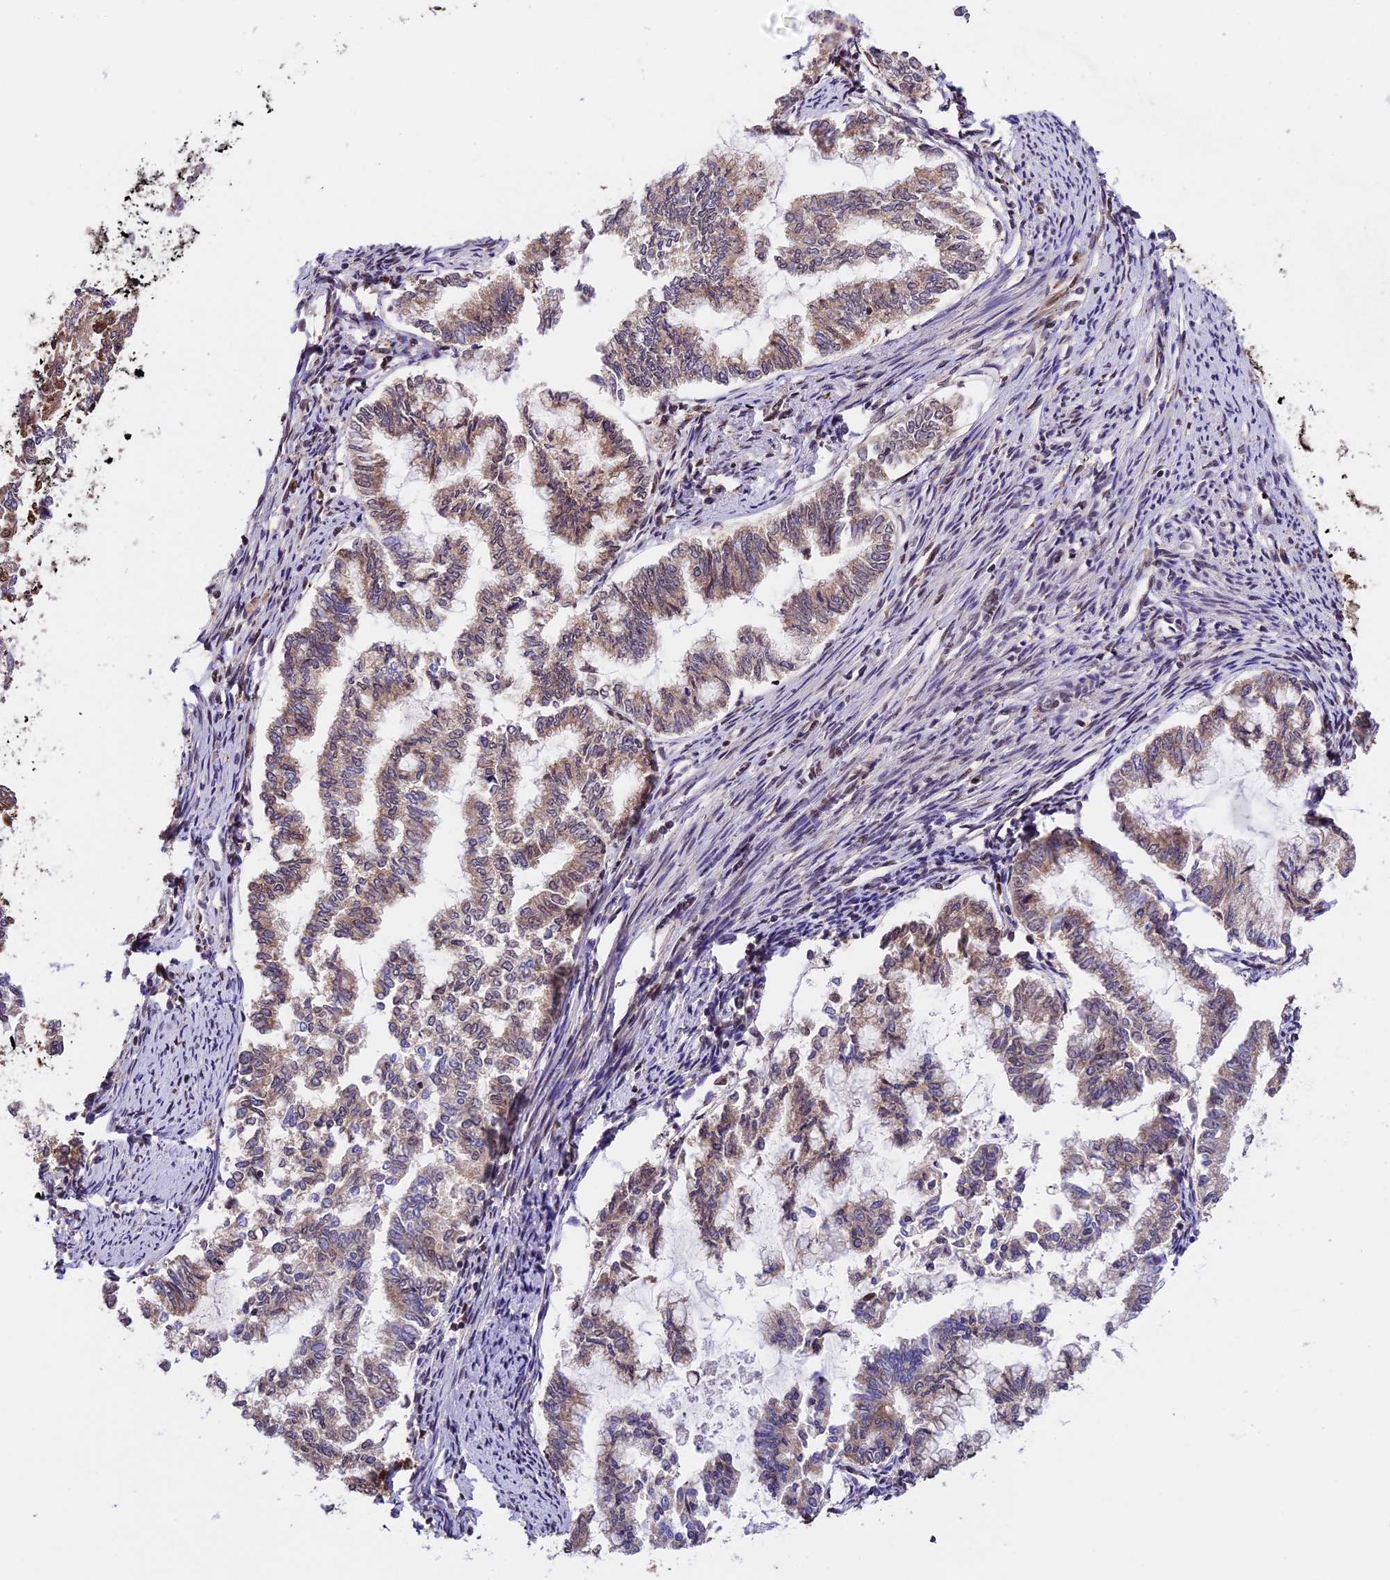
{"staining": {"intensity": "weak", "quantity": ">75%", "location": "cytoplasmic/membranous,nuclear"}, "tissue": "endometrial cancer", "cell_type": "Tumor cells", "image_type": "cancer", "snomed": [{"axis": "morphology", "description": "Adenocarcinoma, NOS"}, {"axis": "topography", "description": "Endometrium"}], "caption": "Immunohistochemistry micrograph of human endometrial cancer (adenocarcinoma) stained for a protein (brown), which exhibits low levels of weak cytoplasmic/membranous and nuclear staining in about >75% of tumor cells.", "gene": "RAMAC", "patient": {"sex": "female", "age": 79}}